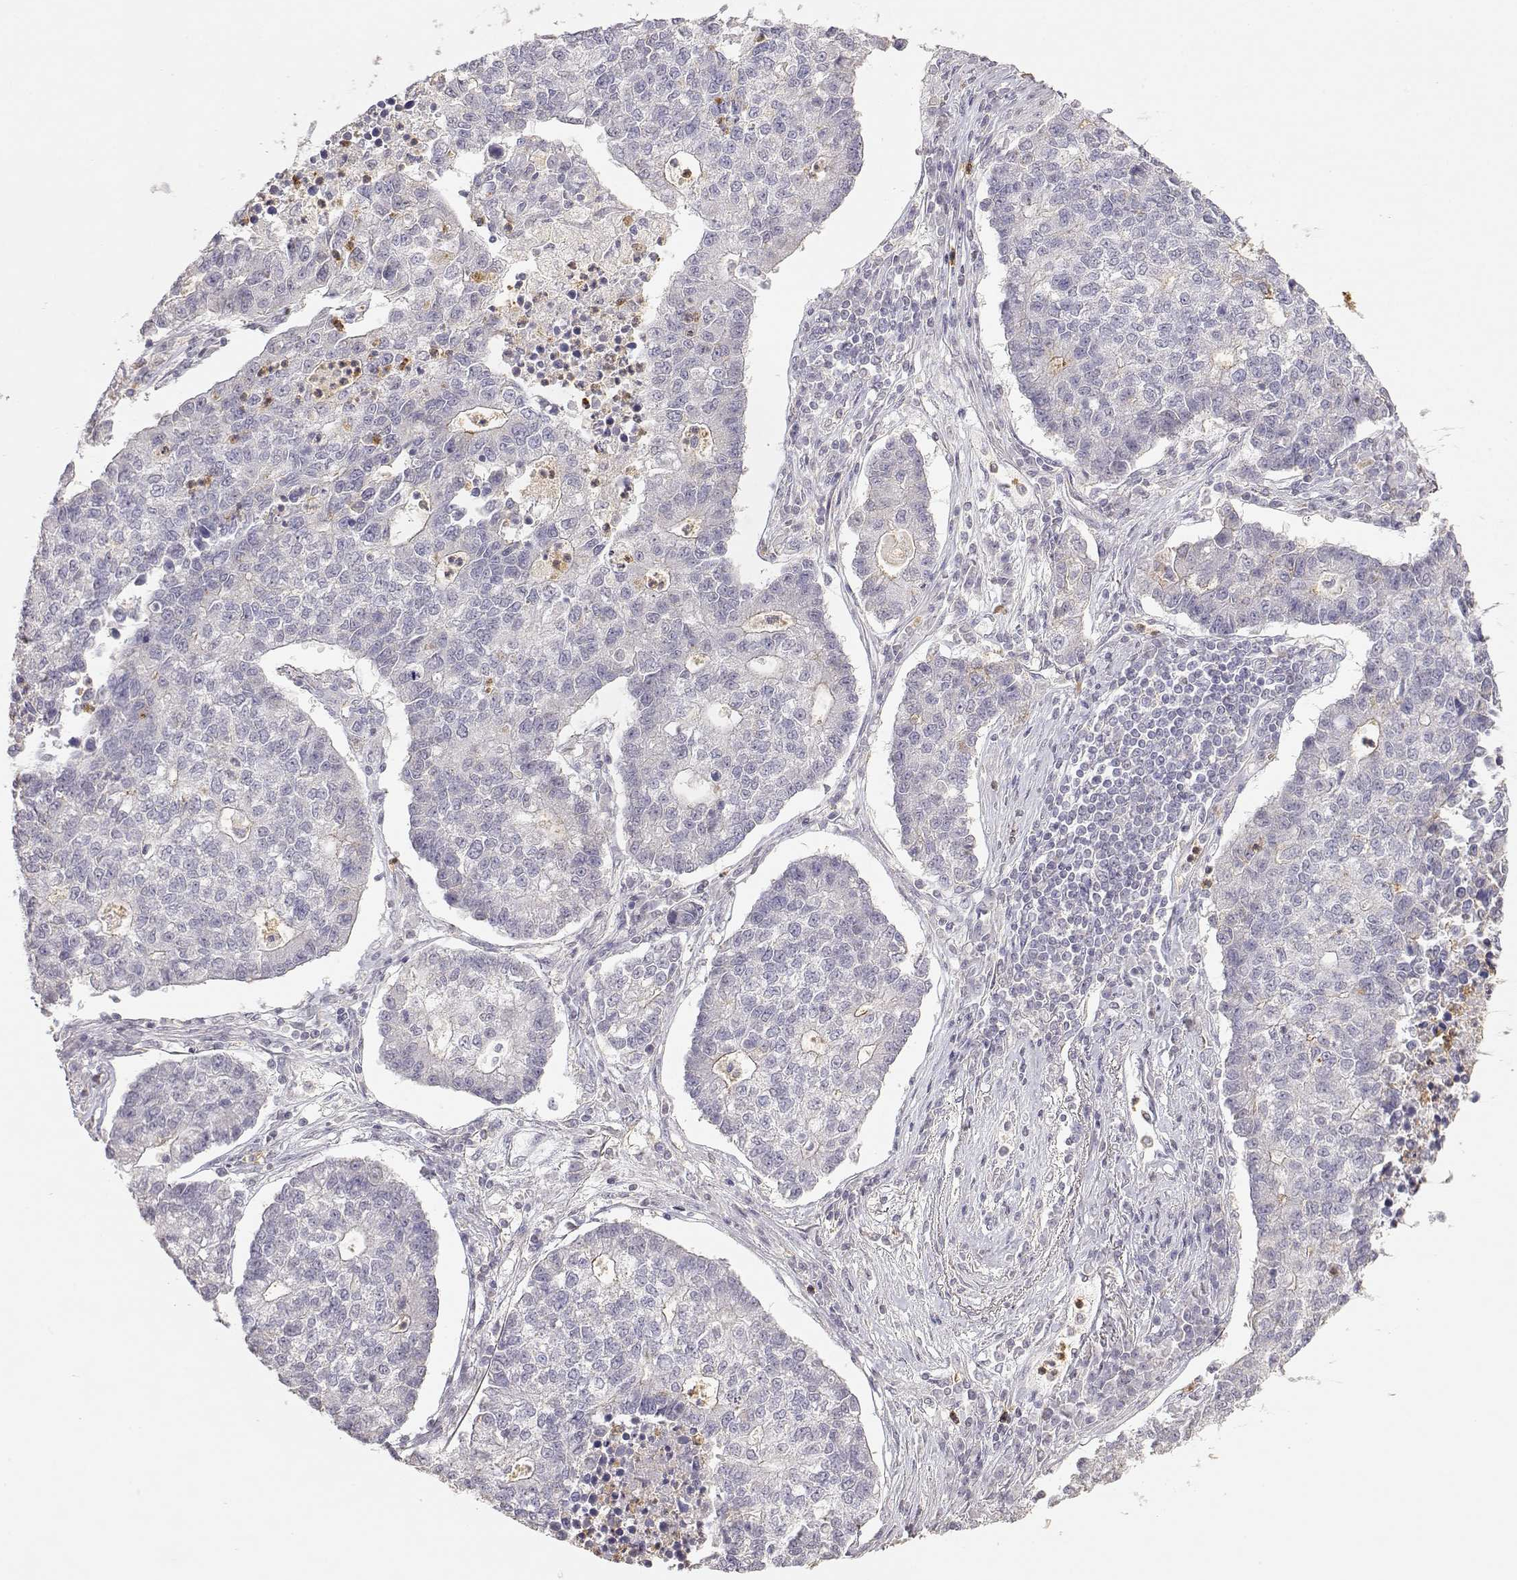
{"staining": {"intensity": "weak", "quantity": "<25%", "location": "cytoplasmic/membranous"}, "tissue": "lung cancer", "cell_type": "Tumor cells", "image_type": "cancer", "snomed": [{"axis": "morphology", "description": "Adenocarcinoma, NOS"}, {"axis": "topography", "description": "Lung"}], "caption": "Lung cancer (adenocarcinoma) stained for a protein using IHC exhibits no positivity tumor cells.", "gene": "TNFRSF10C", "patient": {"sex": "male", "age": 57}}